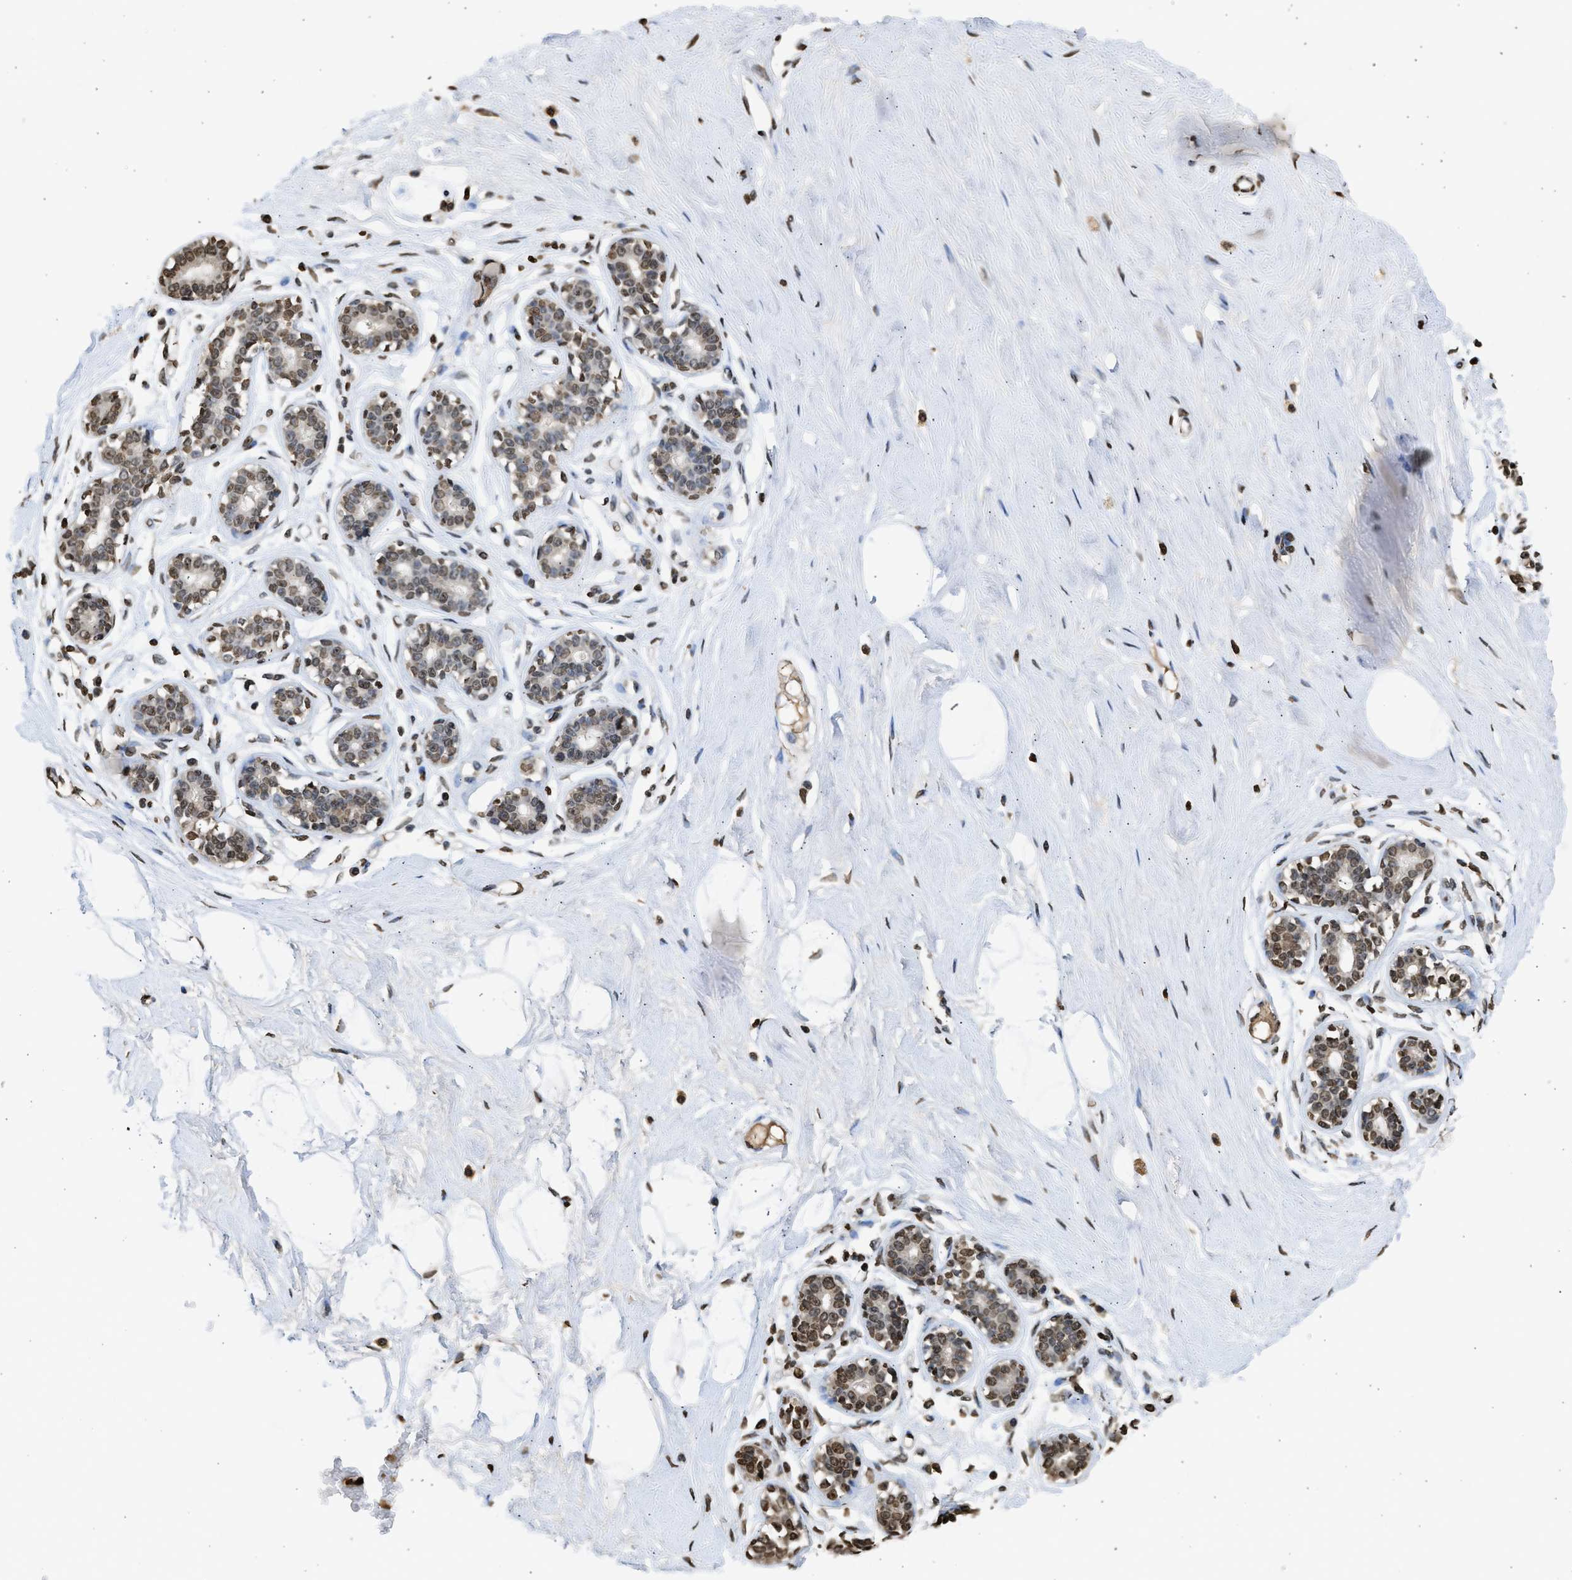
{"staining": {"intensity": "moderate", "quantity": ">75%", "location": "nuclear"}, "tissue": "breast", "cell_type": "Adipocytes", "image_type": "normal", "snomed": [{"axis": "morphology", "description": "Normal tissue, NOS"}, {"axis": "topography", "description": "Breast"}], "caption": "Breast stained with DAB IHC demonstrates medium levels of moderate nuclear staining in approximately >75% of adipocytes. Using DAB (brown) and hematoxylin (blue) stains, captured at high magnification using brightfield microscopy.", "gene": "RRAGC", "patient": {"sex": "female", "age": 23}}